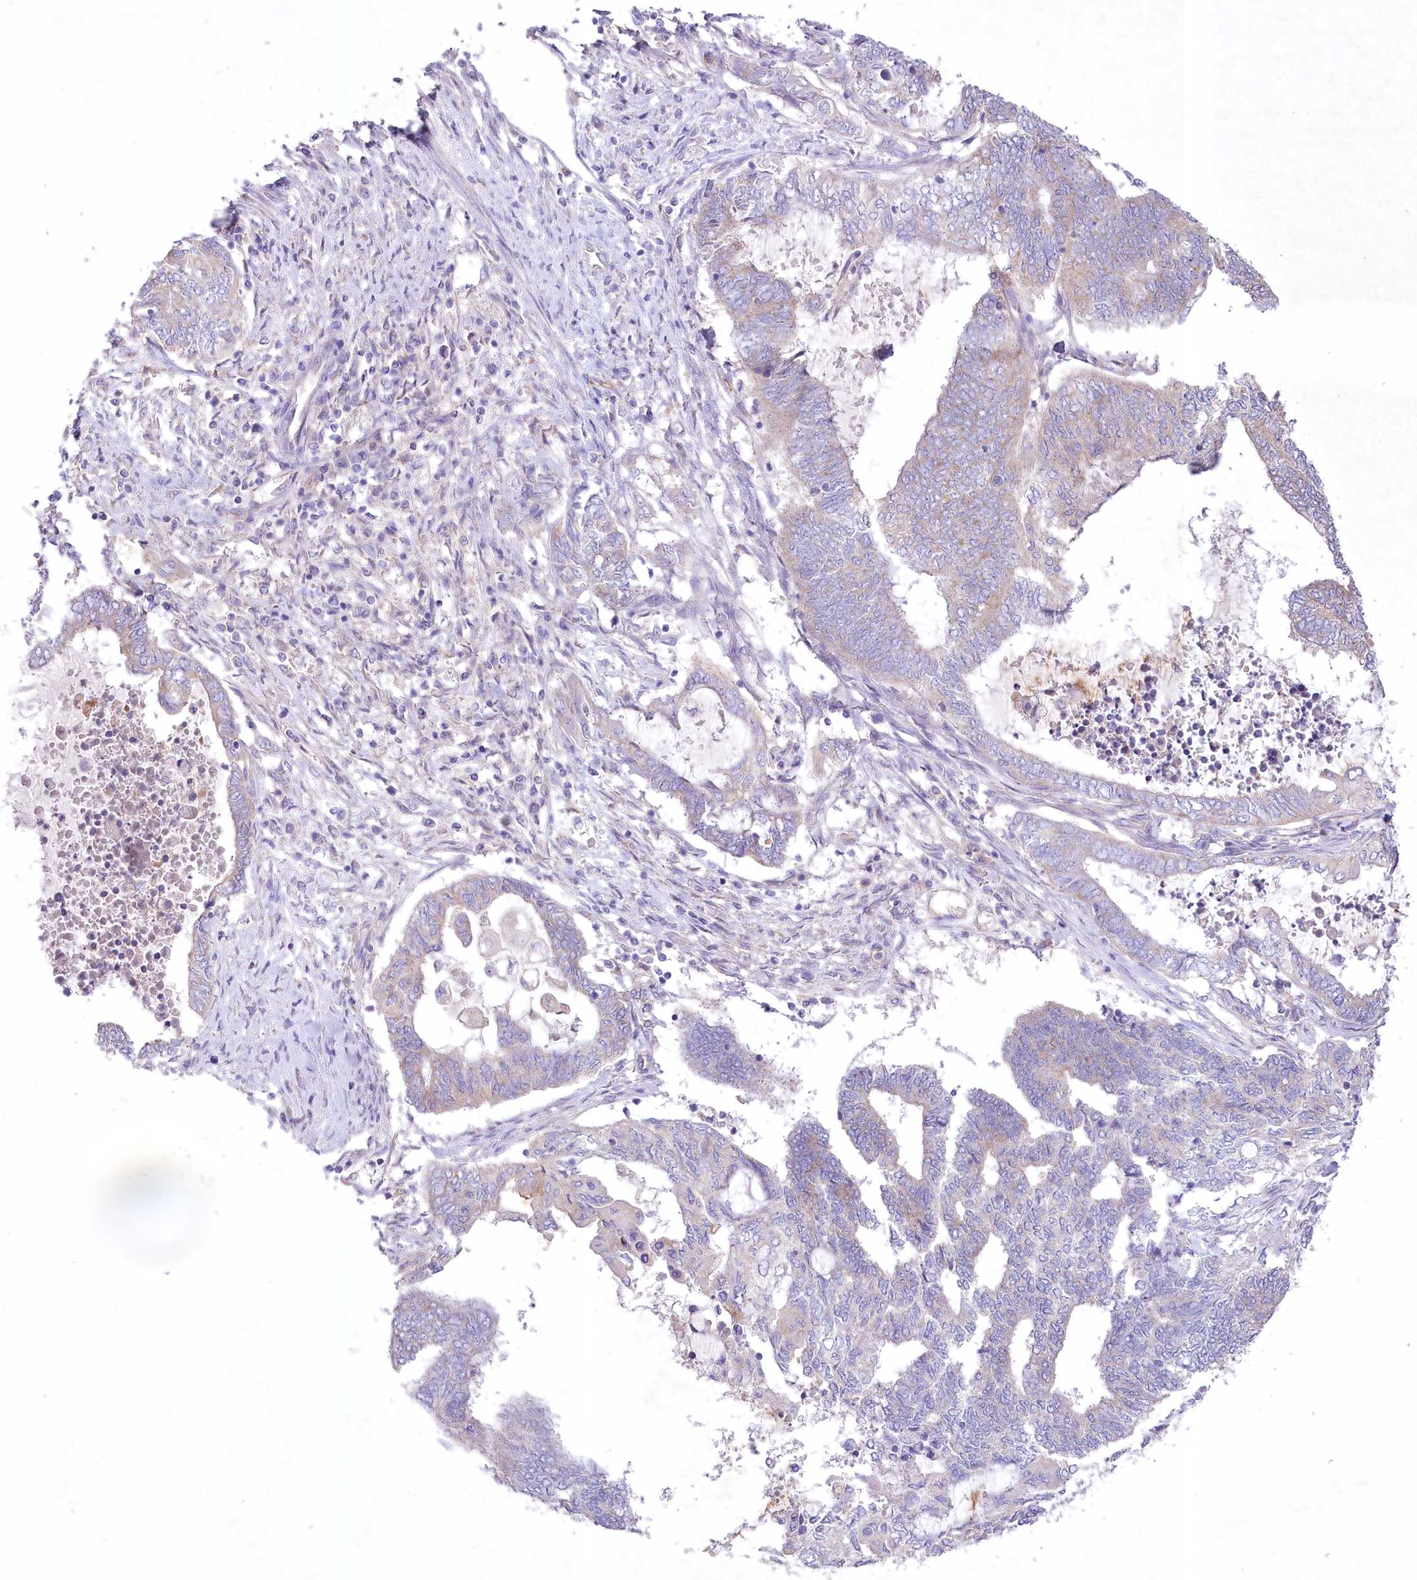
{"staining": {"intensity": "weak", "quantity": "<25%", "location": "cytoplasmic/membranous"}, "tissue": "endometrial cancer", "cell_type": "Tumor cells", "image_type": "cancer", "snomed": [{"axis": "morphology", "description": "Adenocarcinoma, NOS"}, {"axis": "topography", "description": "Uterus"}, {"axis": "topography", "description": "Endometrium"}], "caption": "A high-resolution micrograph shows IHC staining of adenocarcinoma (endometrial), which demonstrates no significant positivity in tumor cells. (DAB immunohistochemistry, high magnification).", "gene": "PRSS53", "patient": {"sex": "female", "age": 70}}